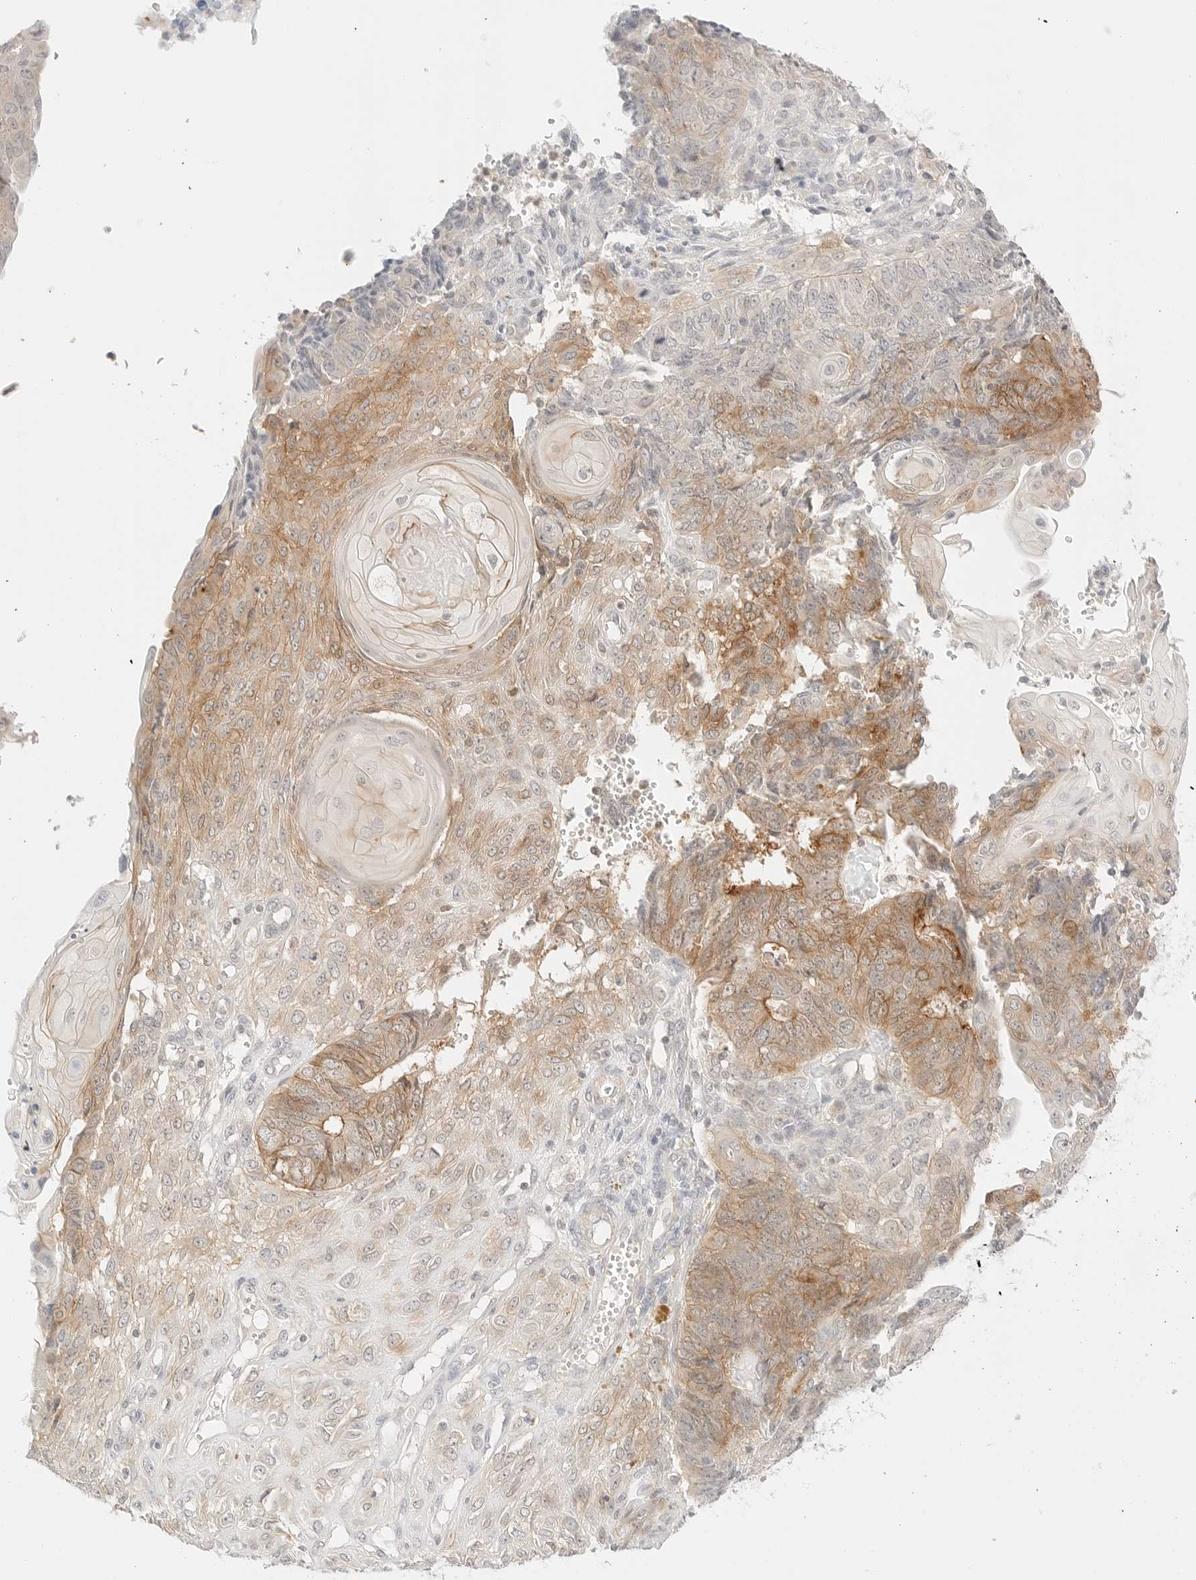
{"staining": {"intensity": "moderate", "quantity": "<25%", "location": "cytoplasmic/membranous"}, "tissue": "endometrial cancer", "cell_type": "Tumor cells", "image_type": "cancer", "snomed": [{"axis": "morphology", "description": "Adenocarcinoma, NOS"}, {"axis": "topography", "description": "Endometrium"}], "caption": "Immunohistochemical staining of endometrial cancer (adenocarcinoma) shows moderate cytoplasmic/membranous protein staining in about <25% of tumor cells.", "gene": "GNAS", "patient": {"sex": "female", "age": 32}}